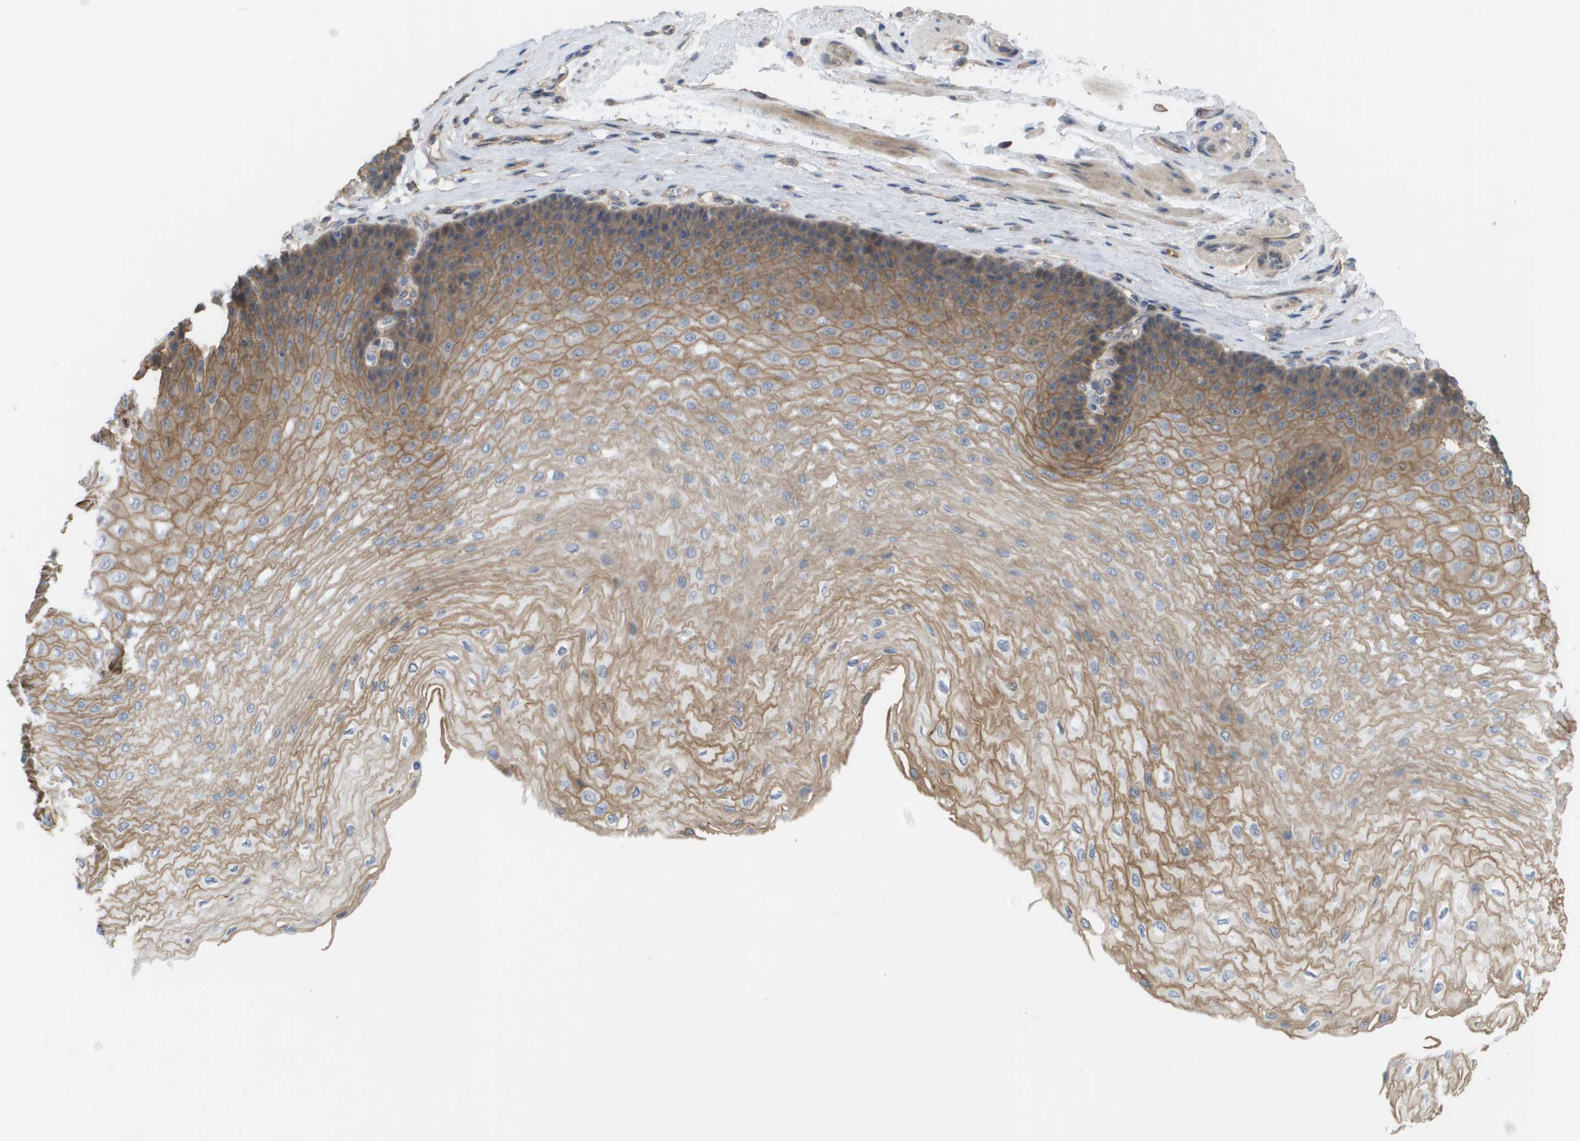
{"staining": {"intensity": "moderate", "quantity": ">75%", "location": "cytoplasmic/membranous"}, "tissue": "esophagus", "cell_type": "Squamous epithelial cells", "image_type": "normal", "snomed": [{"axis": "morphology", "description": "Normal tissue, NOS"}, {"axis": "topography", "description": "Esophagus"}], "caption": "High-power microscopy captured an immunohistochemistry (IHC) micrograph of normal esophagus, revealing moderate cytoplasmic/membranous positivity in about >75% of squamous epithelial cells.", "gene": "MTARC2", "patient": {"sex": "female", "age": 72}}